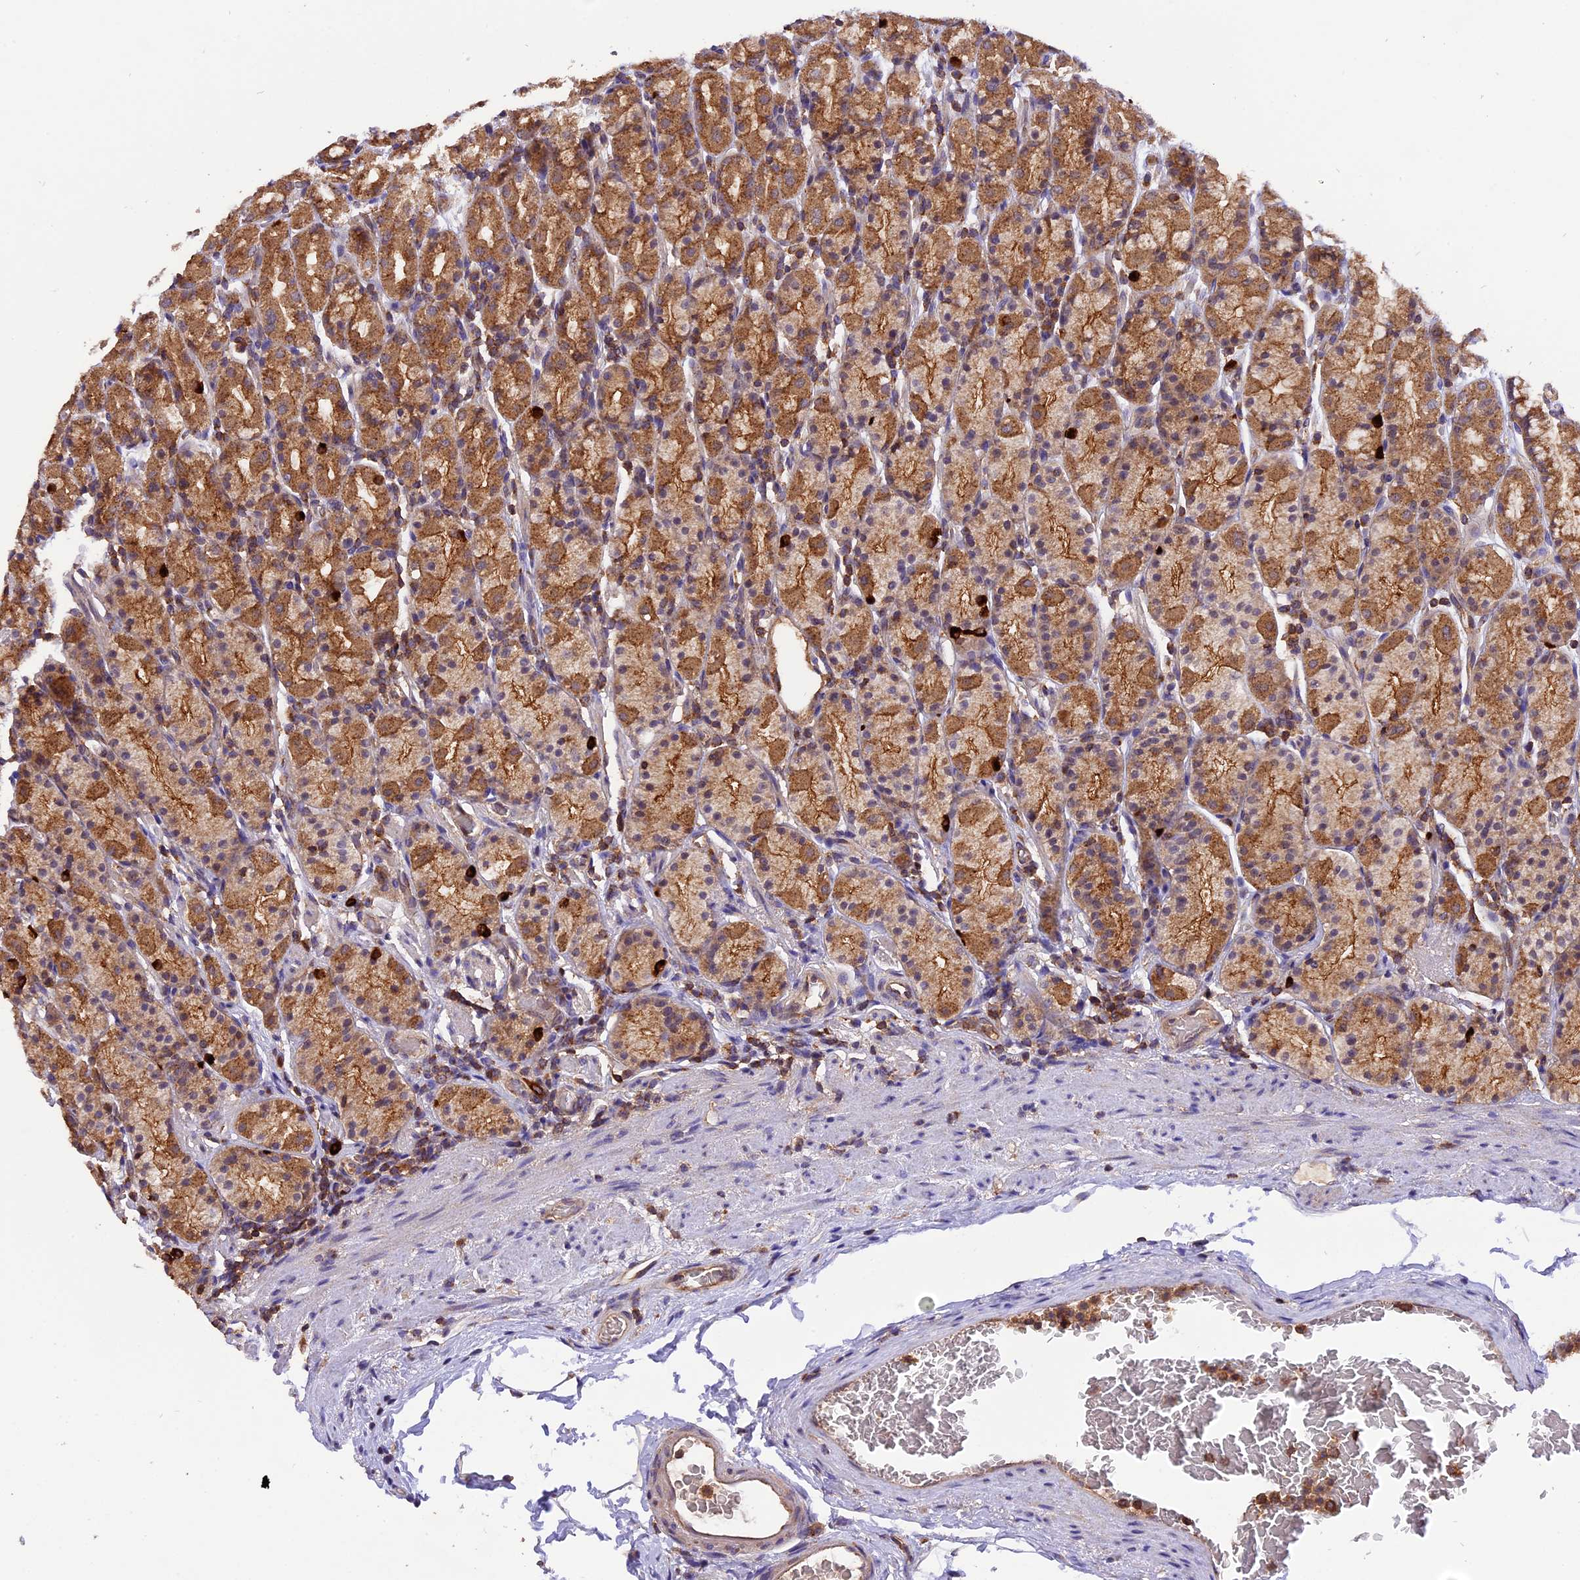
{"staining": {"intensity": "moderate", "quantity": ">75%", "location": "cytoplasmic/membranous"}, "tissue": "stomach", "cell_type": "Glandular cells", "image_type": "normal", "snomed": [{"axis": "morphology", "description": "Normal tissue, NOS"}, {"axis": "topography", "description": "Stomach, upper"}, {"axis": "topography", "description": "Stomach, lower"}, {"axis": "topography", "description": "Small intestine"}], "caption": "Approximately >75% of glandular cells in normal stomach show moderate cytoplasmic/membranous protein expression as visualized by brown immunohistochemical staining.", "gene": "PEX3", "patient": {"sex": "male", "age": 68}}